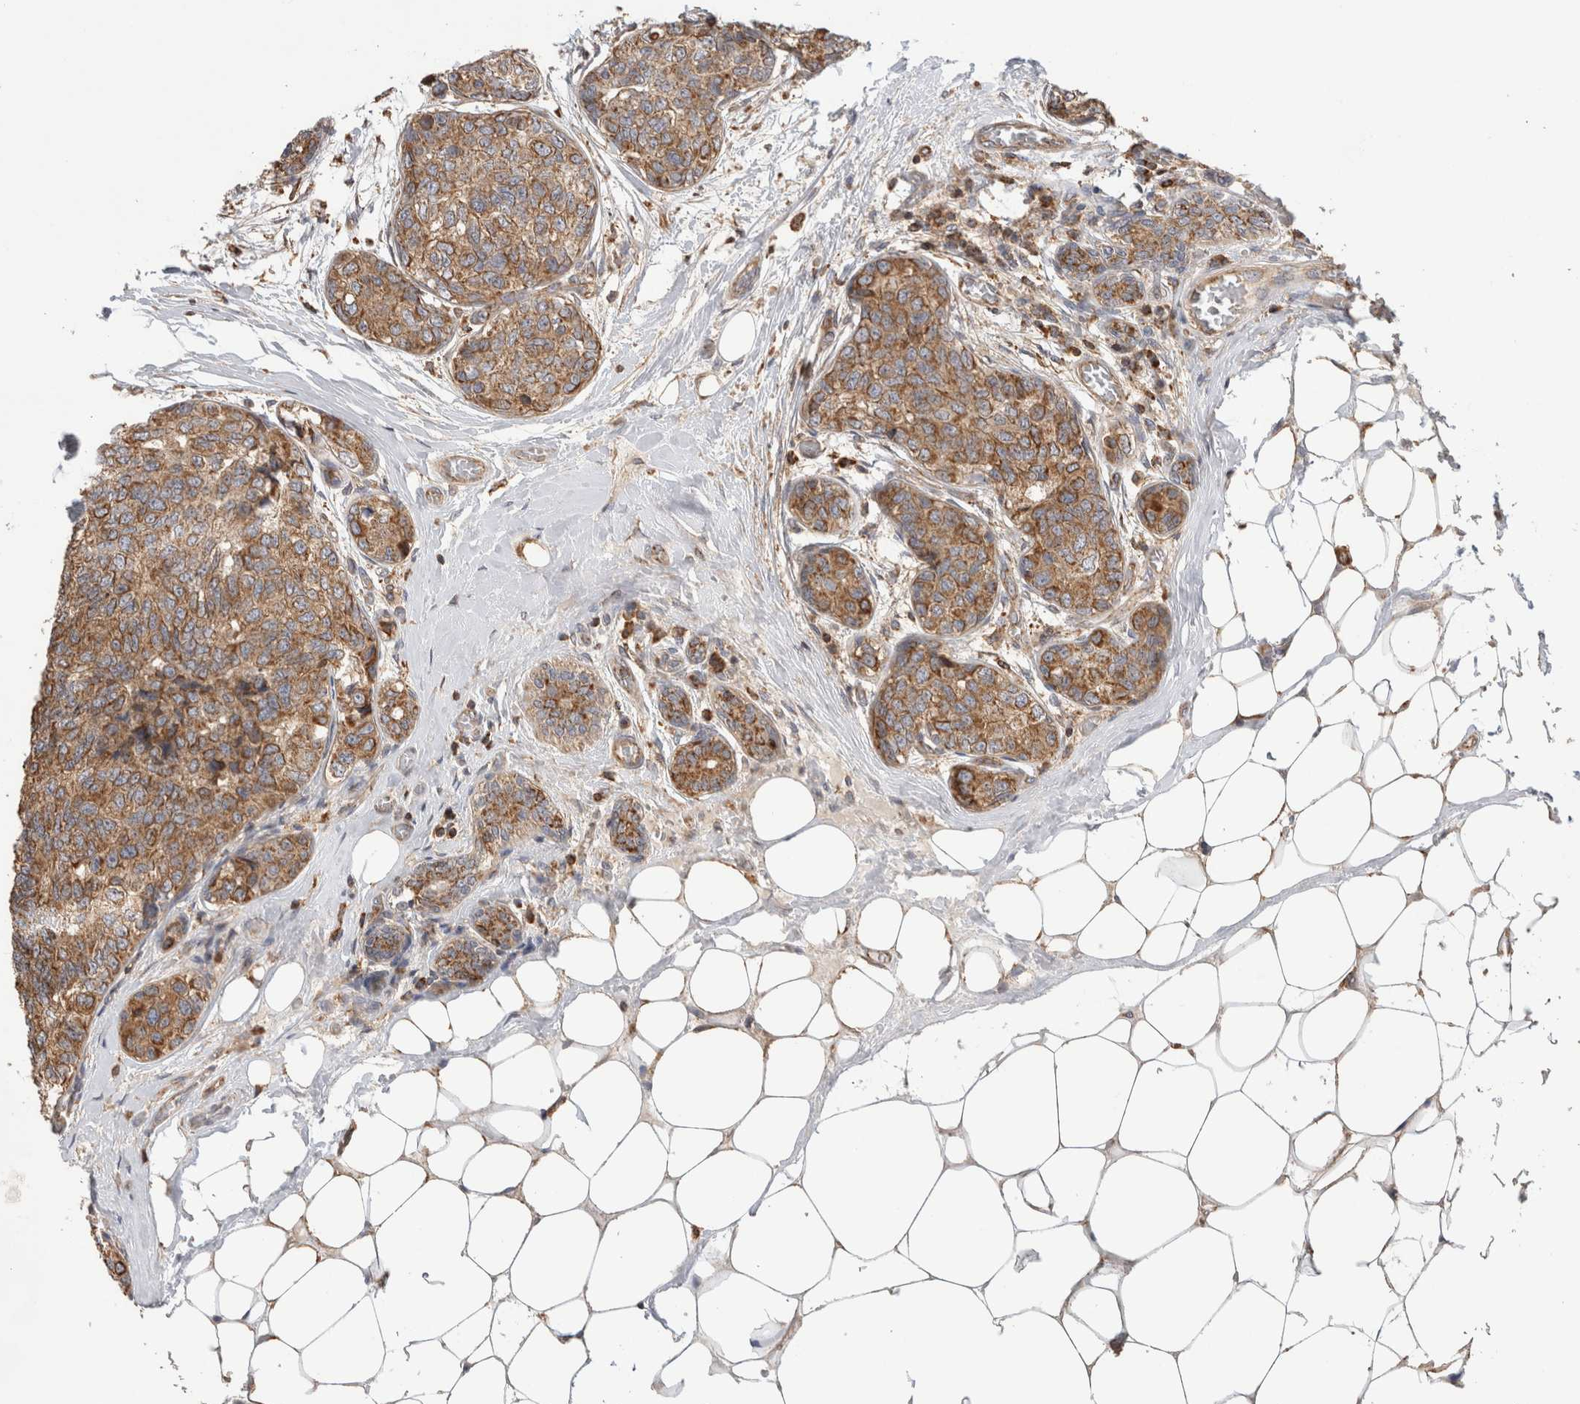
{"staining": {"intensity": "moderate", "quantity": ">75%", "location": "cytoplasmic/membranous"}, "tissue": "breast cancer", "cell_type": "Tumor cells", "image_type": "cancer", "snomed": [{"axis": "morphology", "description": "Normal tissue, NOS"}, {"axis": "morphology", "description": "Duct carcinoma"}, {"axis": "topography", "description": "Breast"}], "caption": "Breast cancer tissue displays moderate cytoplasmic/membranous staining in about >75% of tumor cells", "gene": "IMMP2L", "patient": {"sex": "female", "age": 43}}